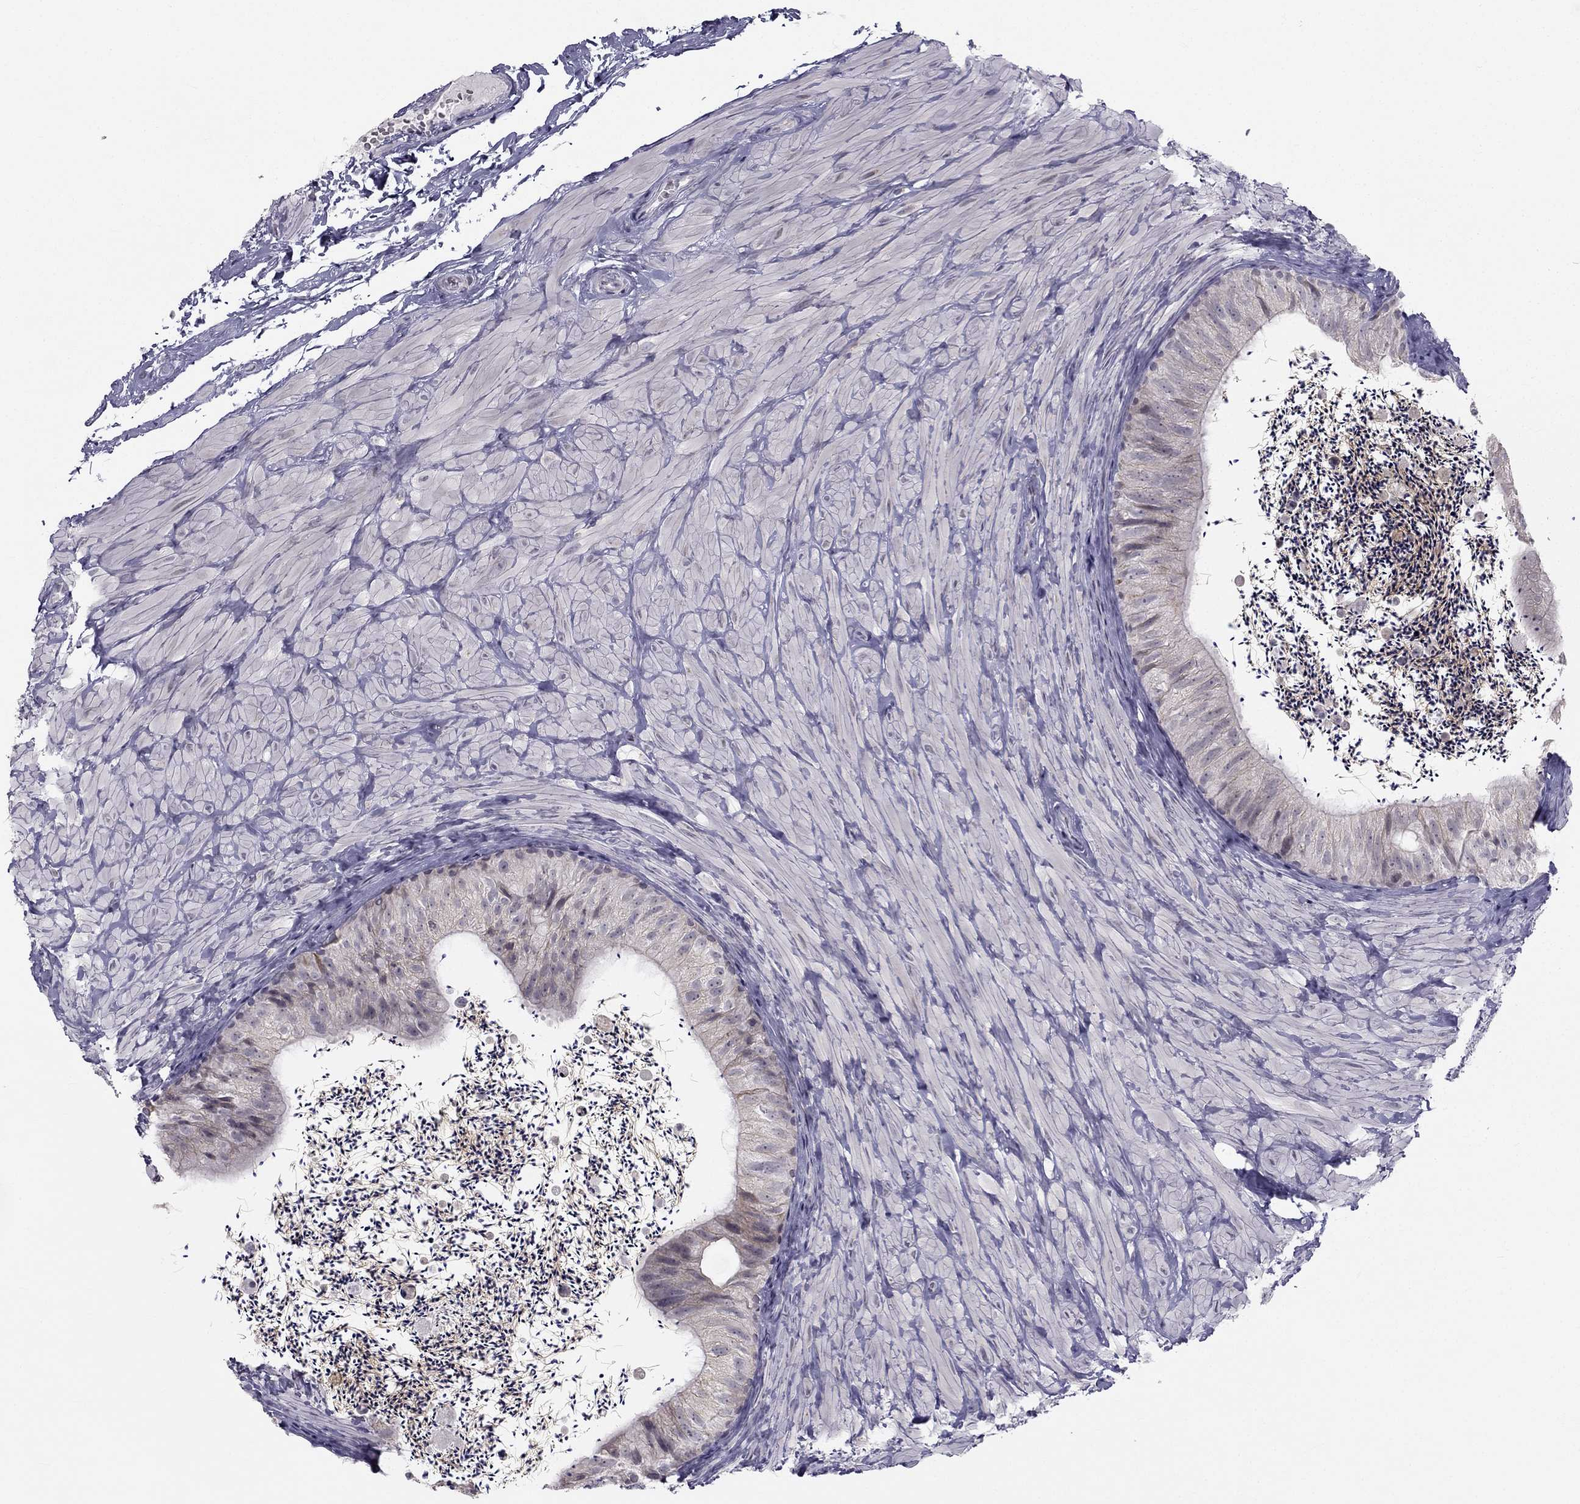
{"staining": {"intensity": "negative", "quantity": "none", "location": "none"}, "tissue": "epididymis", "cell_type": "Glandular cells", "image_type": "normal", "snomed": [{"axis": "morphology", "description": "Normal tissue, NOS"}, {"axis": "topography", "description": "Epididymis"}], "caption": "The photomicrograph shows no significant staining in glandular cells of epididymis. (DAB immunohistochemistry (IHC) with hematoxylin counter stain).", "gene": "C5orf49", "patient": {"sex": "male", "age": 32}}